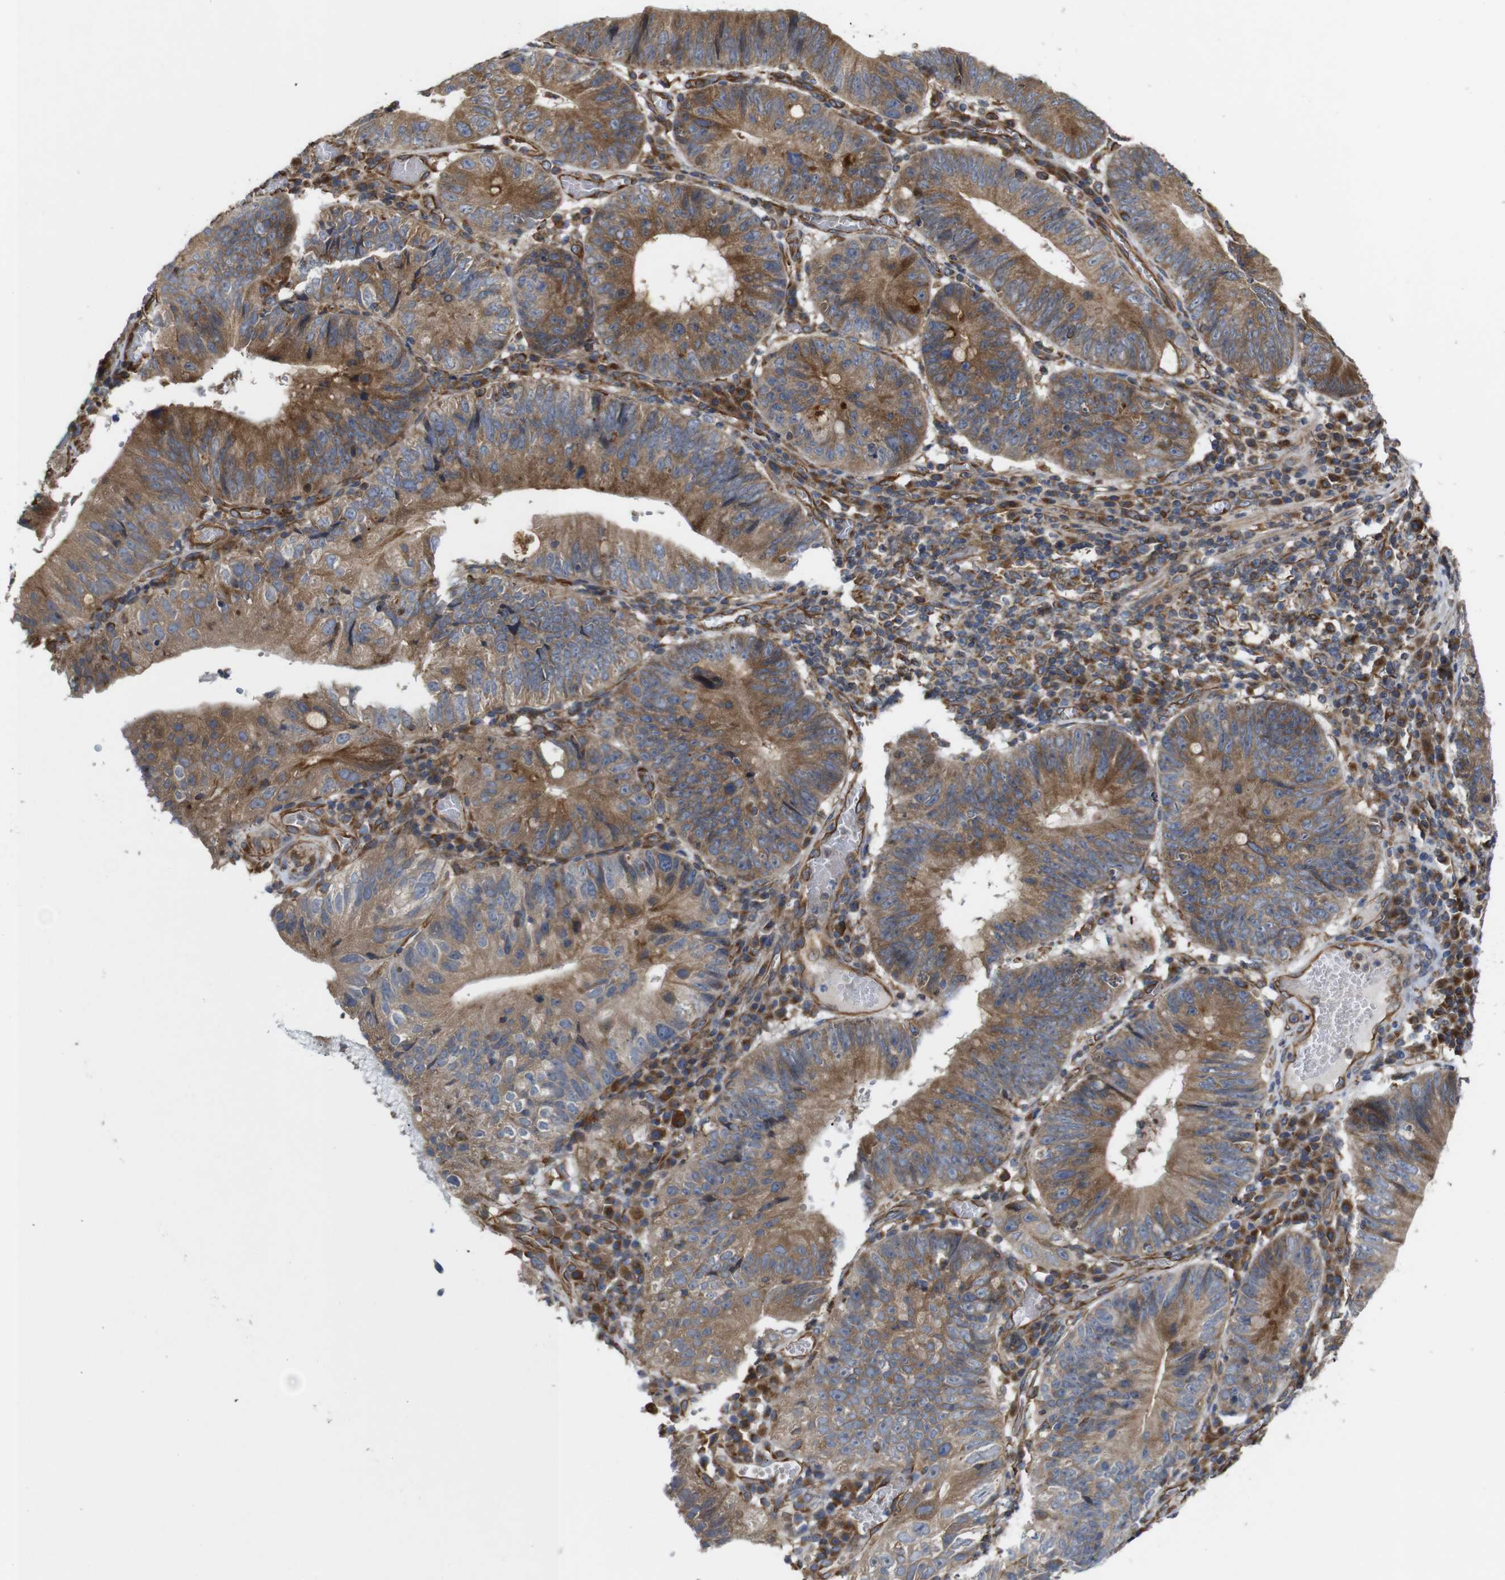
{"staining": {"intensity": "moderate", "quantity": ">75%", "location": "cytoplasmic/membranous"}, "tissue": "stomach cancer", "cell_type": "Tumor cells", "image_type": "cancer", "snomed": [{"axis": "morphology", "description": "Adenocarcinoma, NOS"}, {"axis": "topography", "description": "Stomach"}], "caption": "Moderate cytoplasmic/membranous protein expression is present in about >75% of tumor cells in adenocarcinoma (stomach).", "gene": "POMK", "patient": {"sex": "male", "age": 59}}